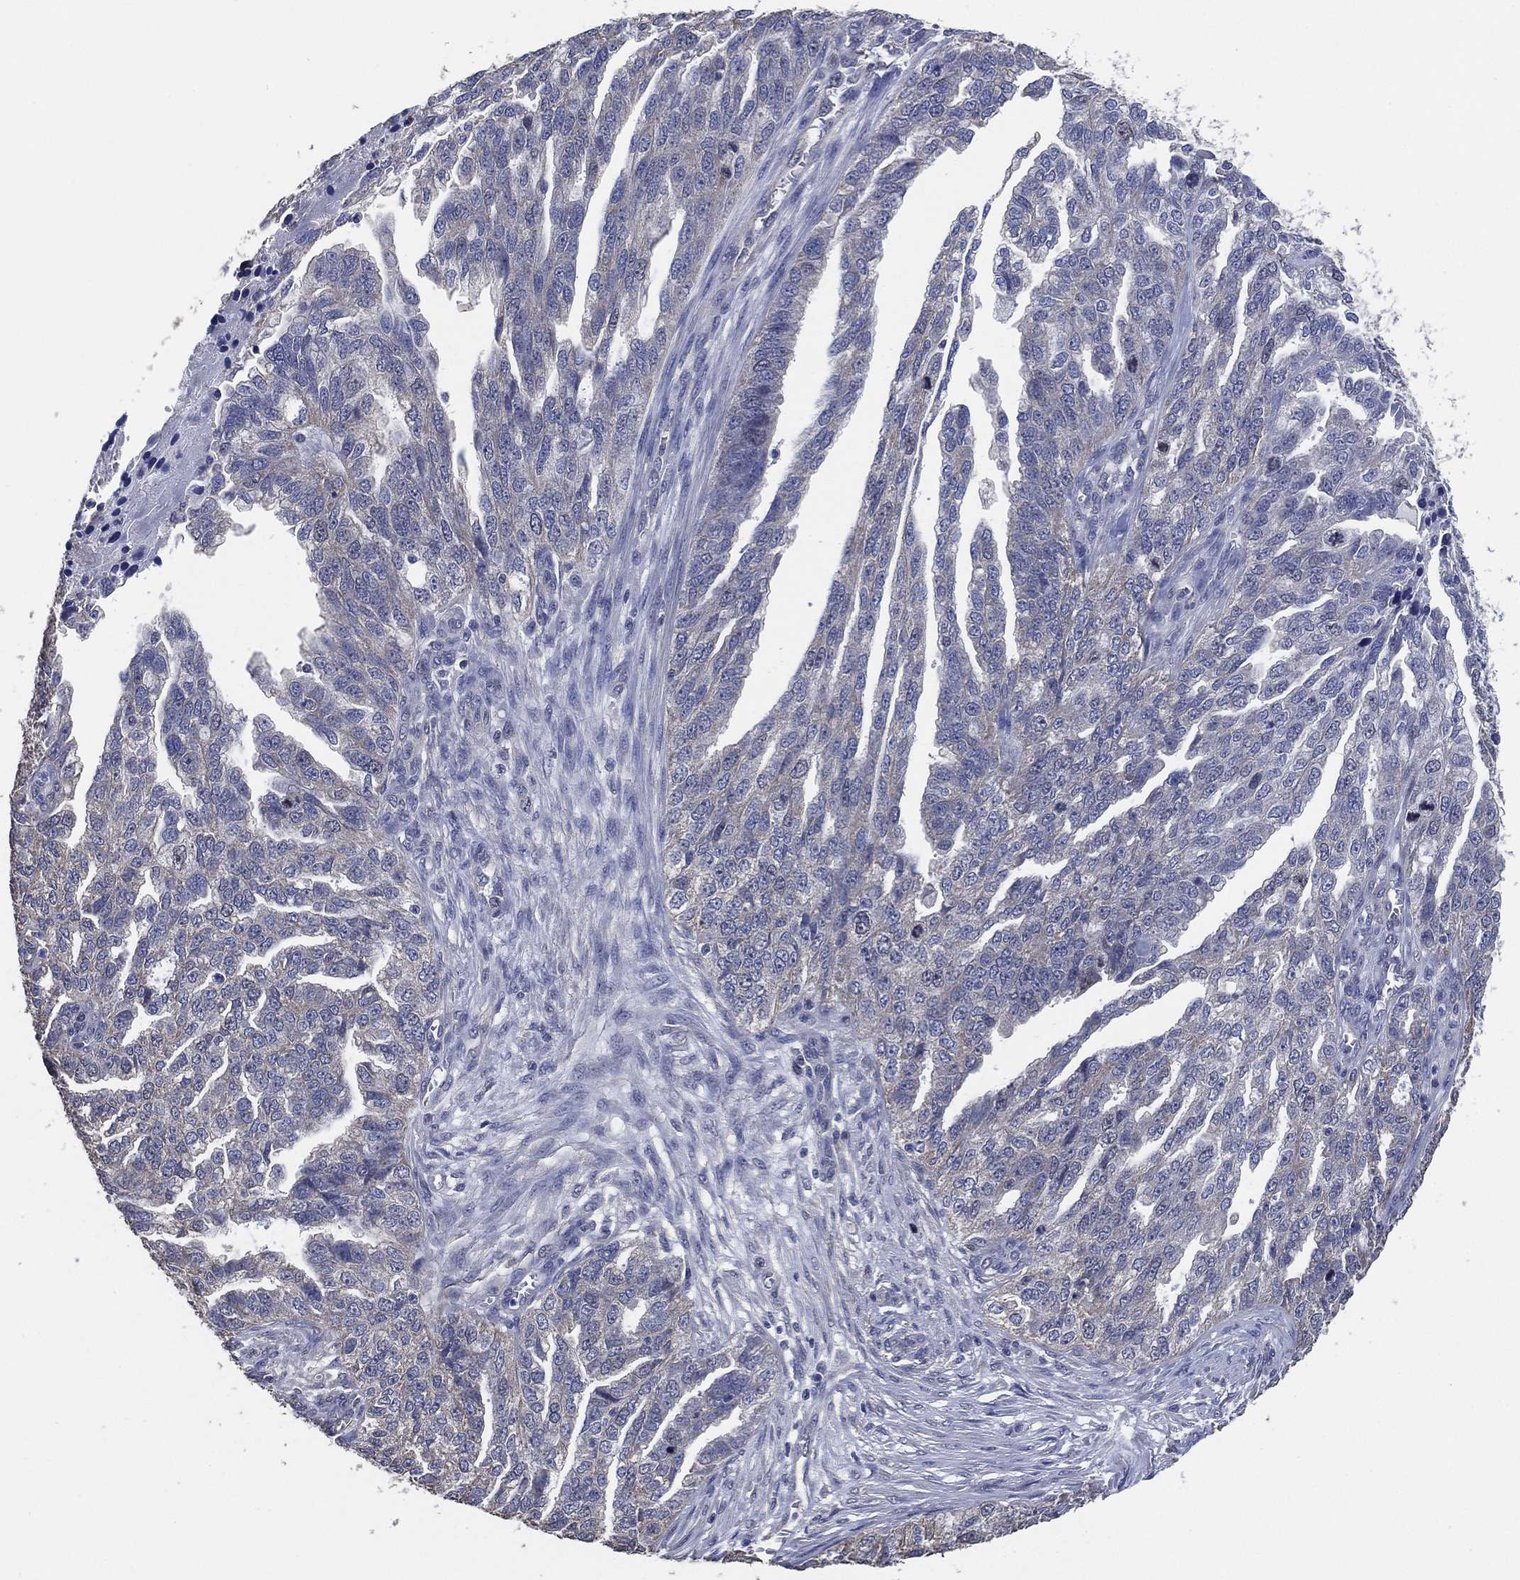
{"staining": {"intensity": "negative", "quantity": "none", "location": "none"}, "tissue": "ovarian cancer", "cell_type": "Tumor cells", "image_type": "cancer", "snomed": [{"axis": "morphology", "description": "Cystadenocarcinoma, serous, NOS"}, {"axis": "topography", "description": "Ovary"}], "caption": "Ovarian cancer stained for a protein using immunohistochemistry (IHC) exhibits no positivity tumor cells.", "gene": "KLK5", "patient": {"sex": "female", "age": 51}}